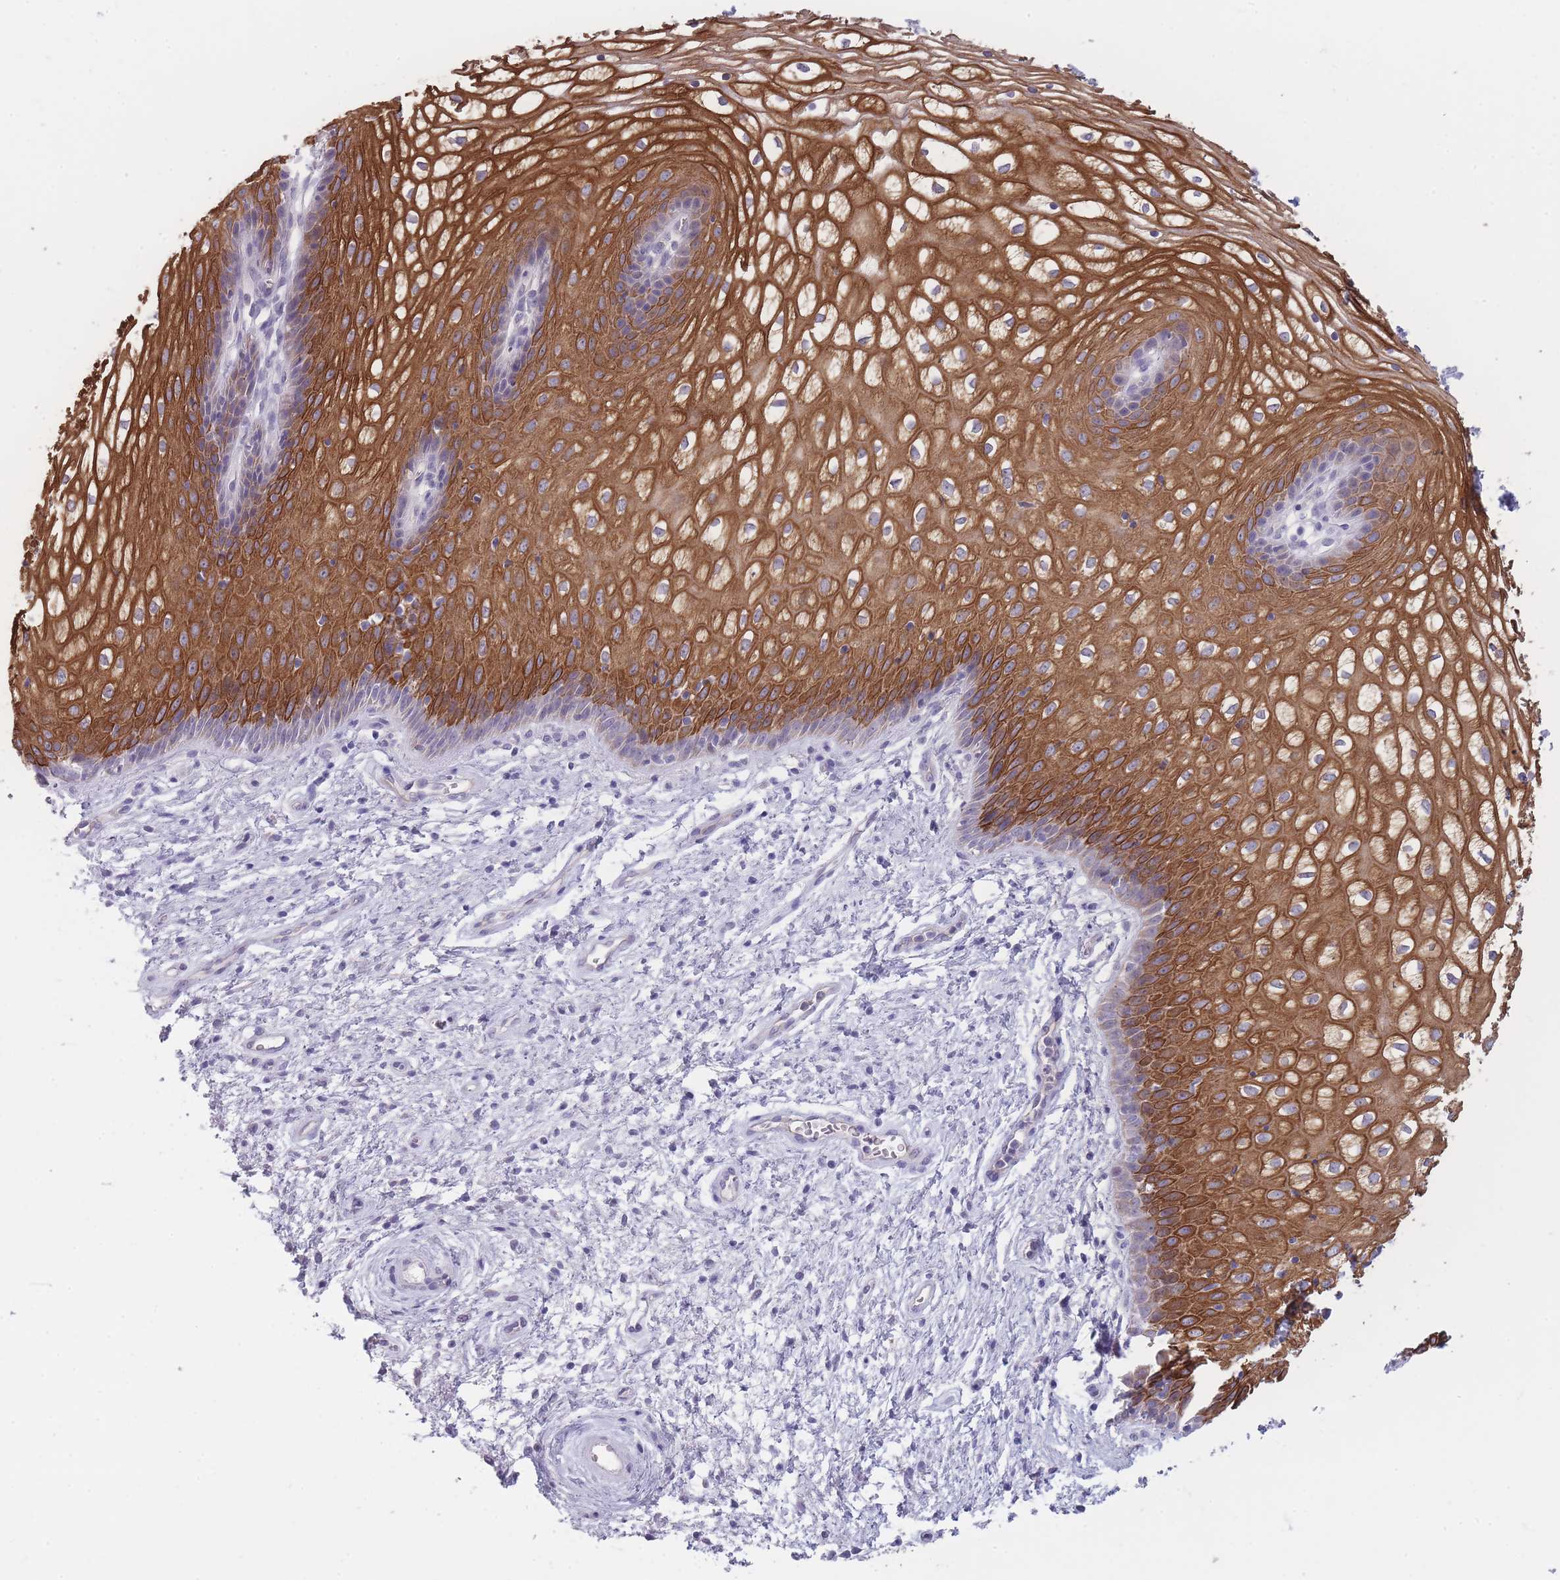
{"staining": {"intensity": "strong", "quantity": "25%-75%", "location": "cytoplasmic/membranous"}, "tissue": "vagina", "cell_type": "Squamous epithelial cells", "image_type": "normal", "snomed": [{"axis": "morphology", "description": "Normal tissue, NOS"}, {"axis": "topography", "description": "Vagina"}], "caption": "About 25%-75% of squamous epithelial cells in benign vagina reveal strong cytoplasmic/membranous protein staining as visualized by brown immunohistochemical staining.", "gene": "DCANP1", "patient": {"sex": "female", "age": 34}}